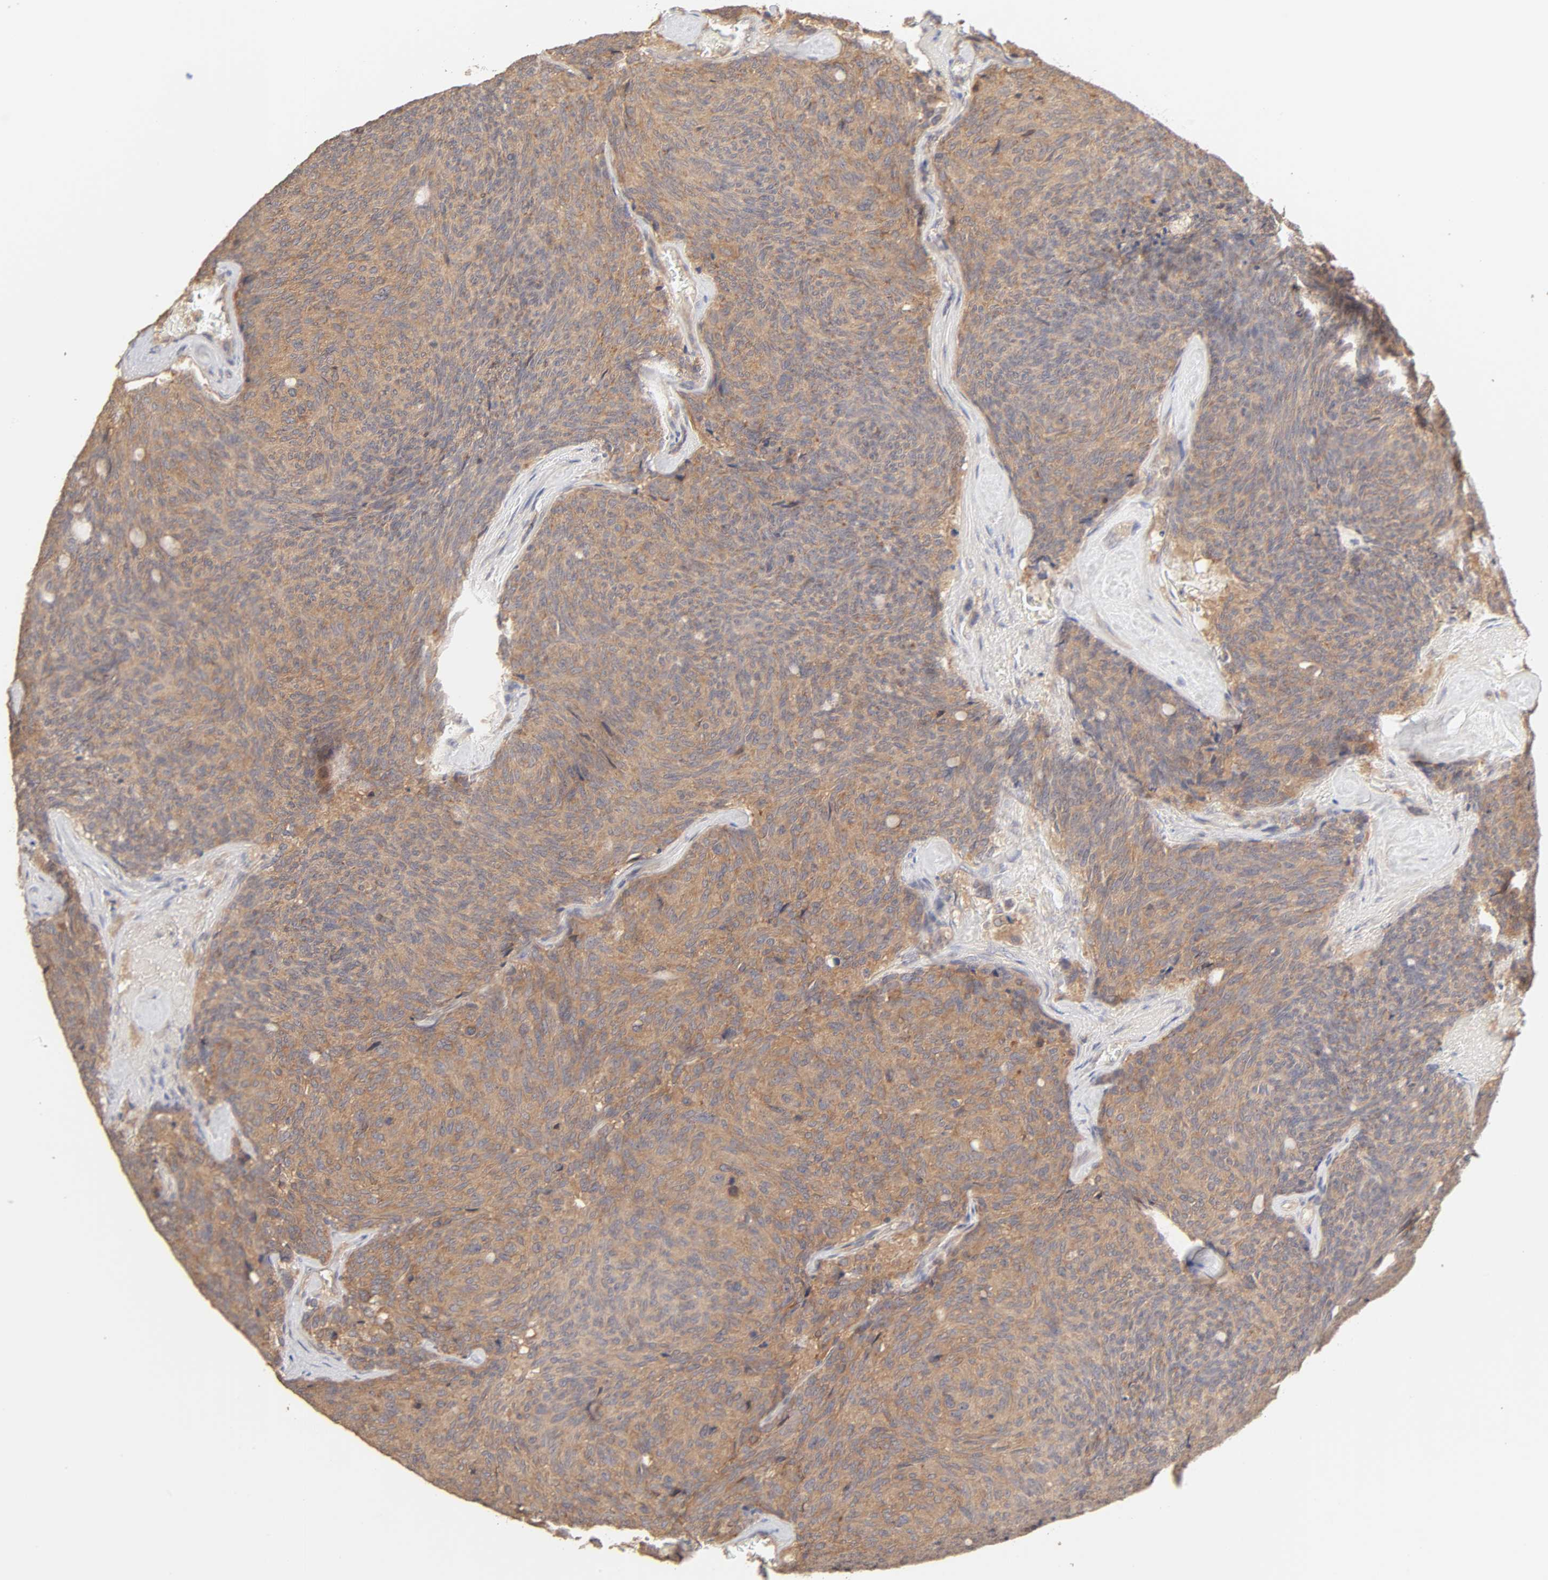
{"staining": {"intensity": "moderate", "quantity": ">75%", "location": "cytoplasmic/membranous"}, "tissue": "carcinoid", "cell_type": "Tumor cells", "image_type": "cancer", "snomed": [{"axis": "morphology", "description": "Carcinoid, malignant, NOS"}, {"axis": "topography", "description": "Pancreas"}], "caption": "High-power microscopy captured an immunohistochemistry (IHC) micrograph of carcinoid, revealing moderate cytoplasmic/membranous staining in approximately >75% of tumor cells. (DAB (3,3'-diaminobenzidine) IHC, brown staining for protein, blue staining for nuclei).", "gene": "AP1G2", "patient": {"sex": "female", "age": 54}}